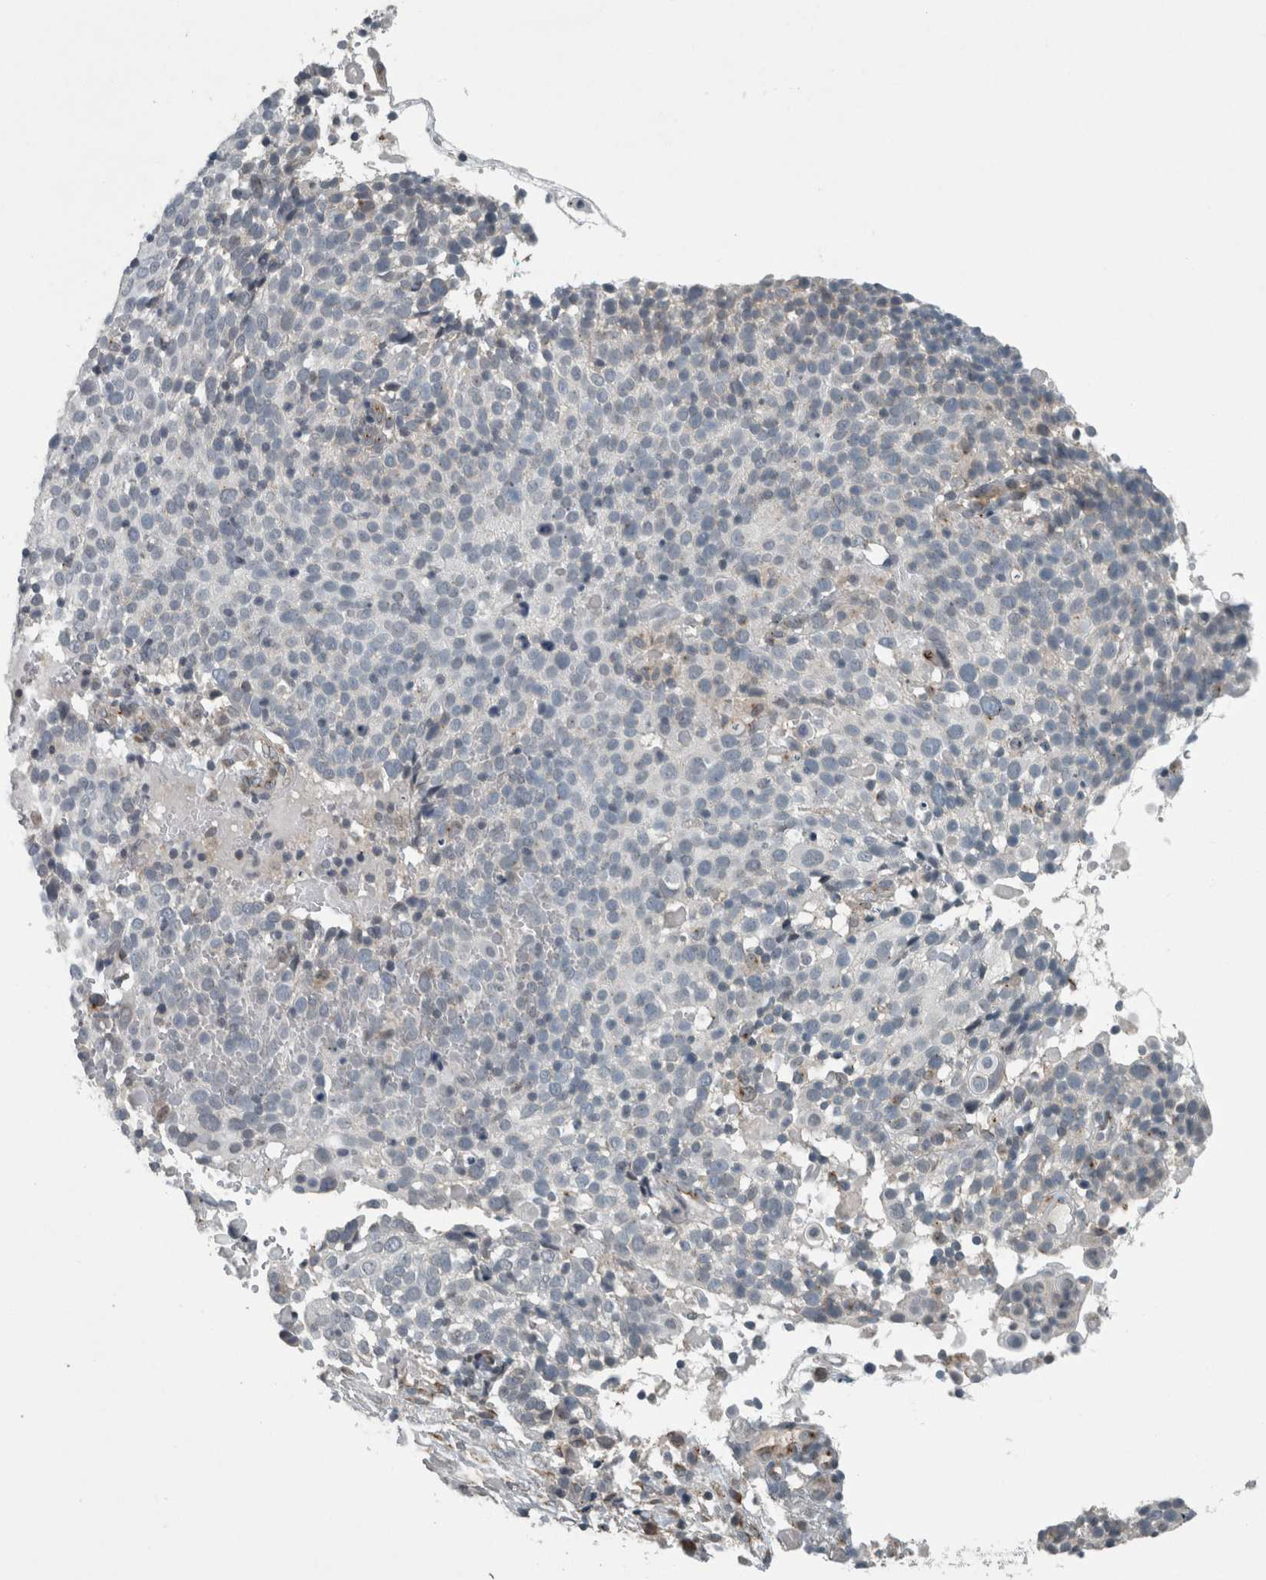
{"staining": {"intensity": "negative", "quantity": "none", "location": "none"}, "tissue": "cervical cancer", "cell_type": "Tumor cells", "image_type": "cancer", "snomed": [{"axis": "morphology", "description": "Squamous cell carcinoma, NOS"}, {"axis": "topography", "description": "Cervix"}], "caption": "Immunohistochemistry (IHC) histopathology image of squamous cell carcinoma (cervical) stained for a protein (brown), which shows no staining in tumor cells.", "gene": "KIF1C", "patient": {"sex": "female", "age": 74}}